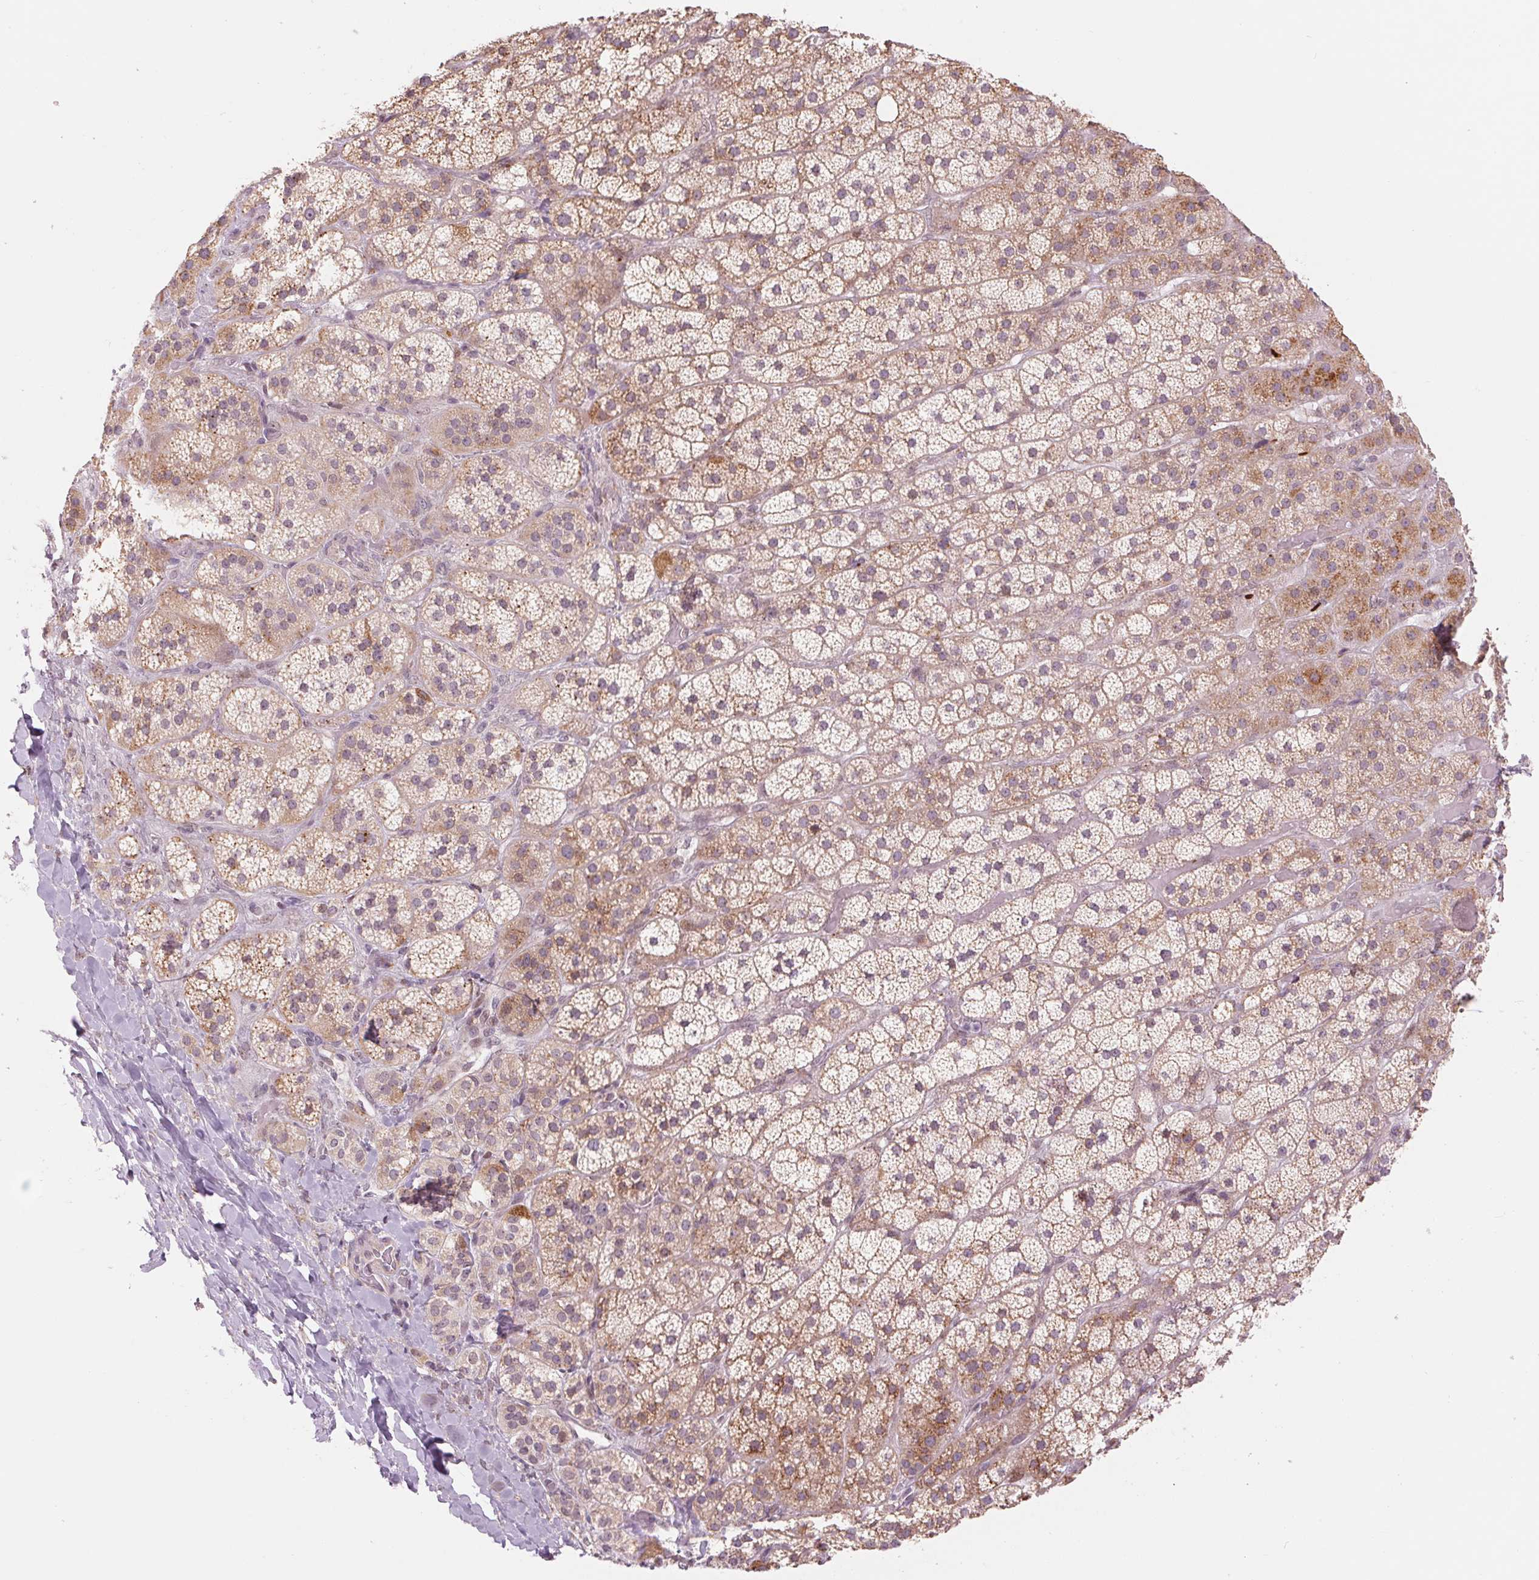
{"staining": {"intensity": "moderate", "quantity": "<25%", "location": "cytoplasmic/membranous"}, "tissue": "adrenal gland", "cell_type": "Glandular cells", "image_type": "normal", "snomed": [{"axis": "morphology", "description": "Normal tissue, NOS"}, {"axis": "topography", "description": "Adrenal gland"}], "caption": "Immunohistochemical staining of unremarkable adrenal gland exhibits <25% levels of moderate cytoplasmic/membranous protein staining in approximately <25% of glandular cells.", "gene": "ARHGAP32", "patient": {"sex": "male", "age": 57}}